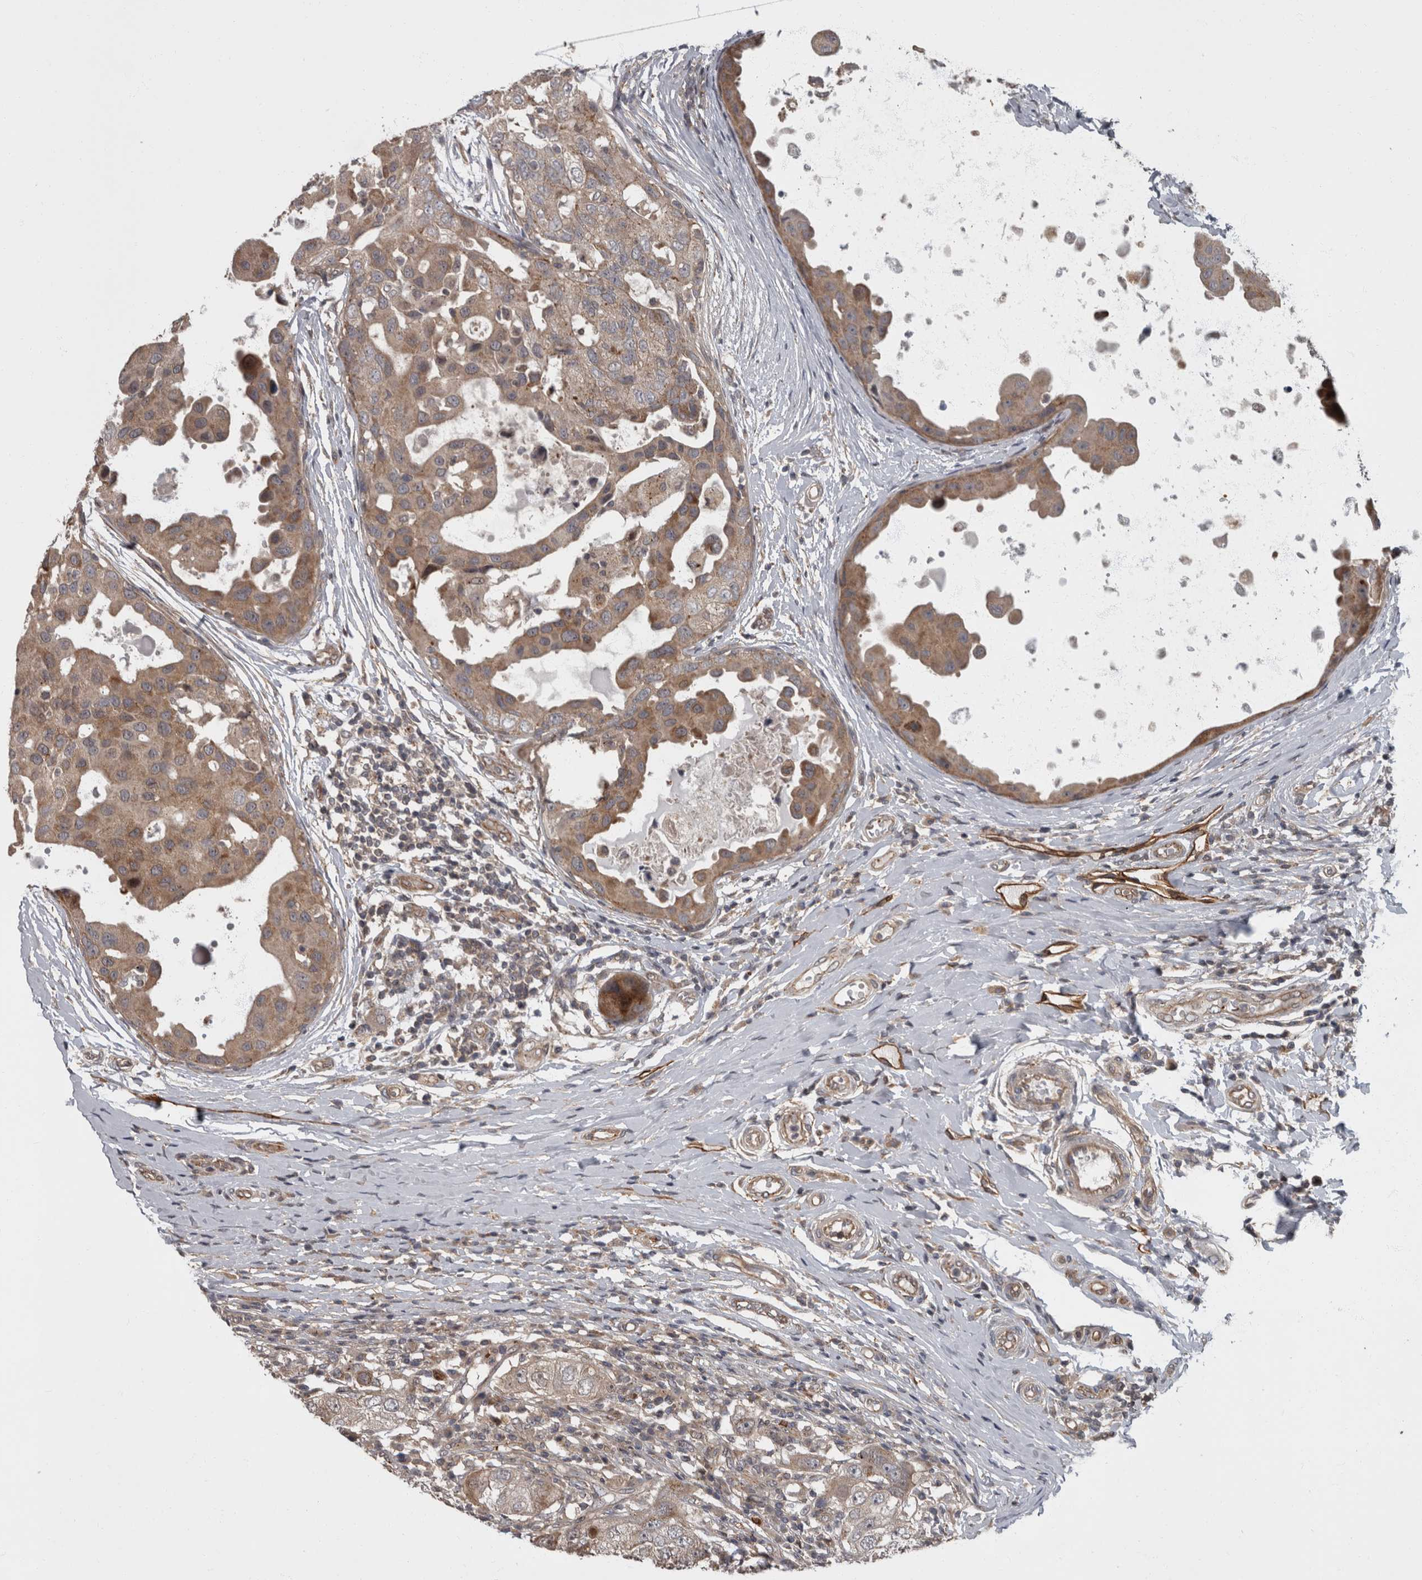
{"staining": {"intensity": "moderate", "quantity": ">75%", "location": "cytoplasmic/membranous"}, "tissue": "breast cancer", "cell_type": "Tumor cells", "image_type": "cancer", "snomed": [{"axis": "morphology", "description": "Duct carcinoma"}, {"axis": "topography", "description": "Breast"}], "caption": "Approximately >75% of tumor cells in breast invasive ductal carcinoma reveal moderate cytoplasmic/membranous protein staining as visualized by brown immunohistochemical staining.", "gene": "VEGFD", "patient": {"sex": "female", "age": 27}}